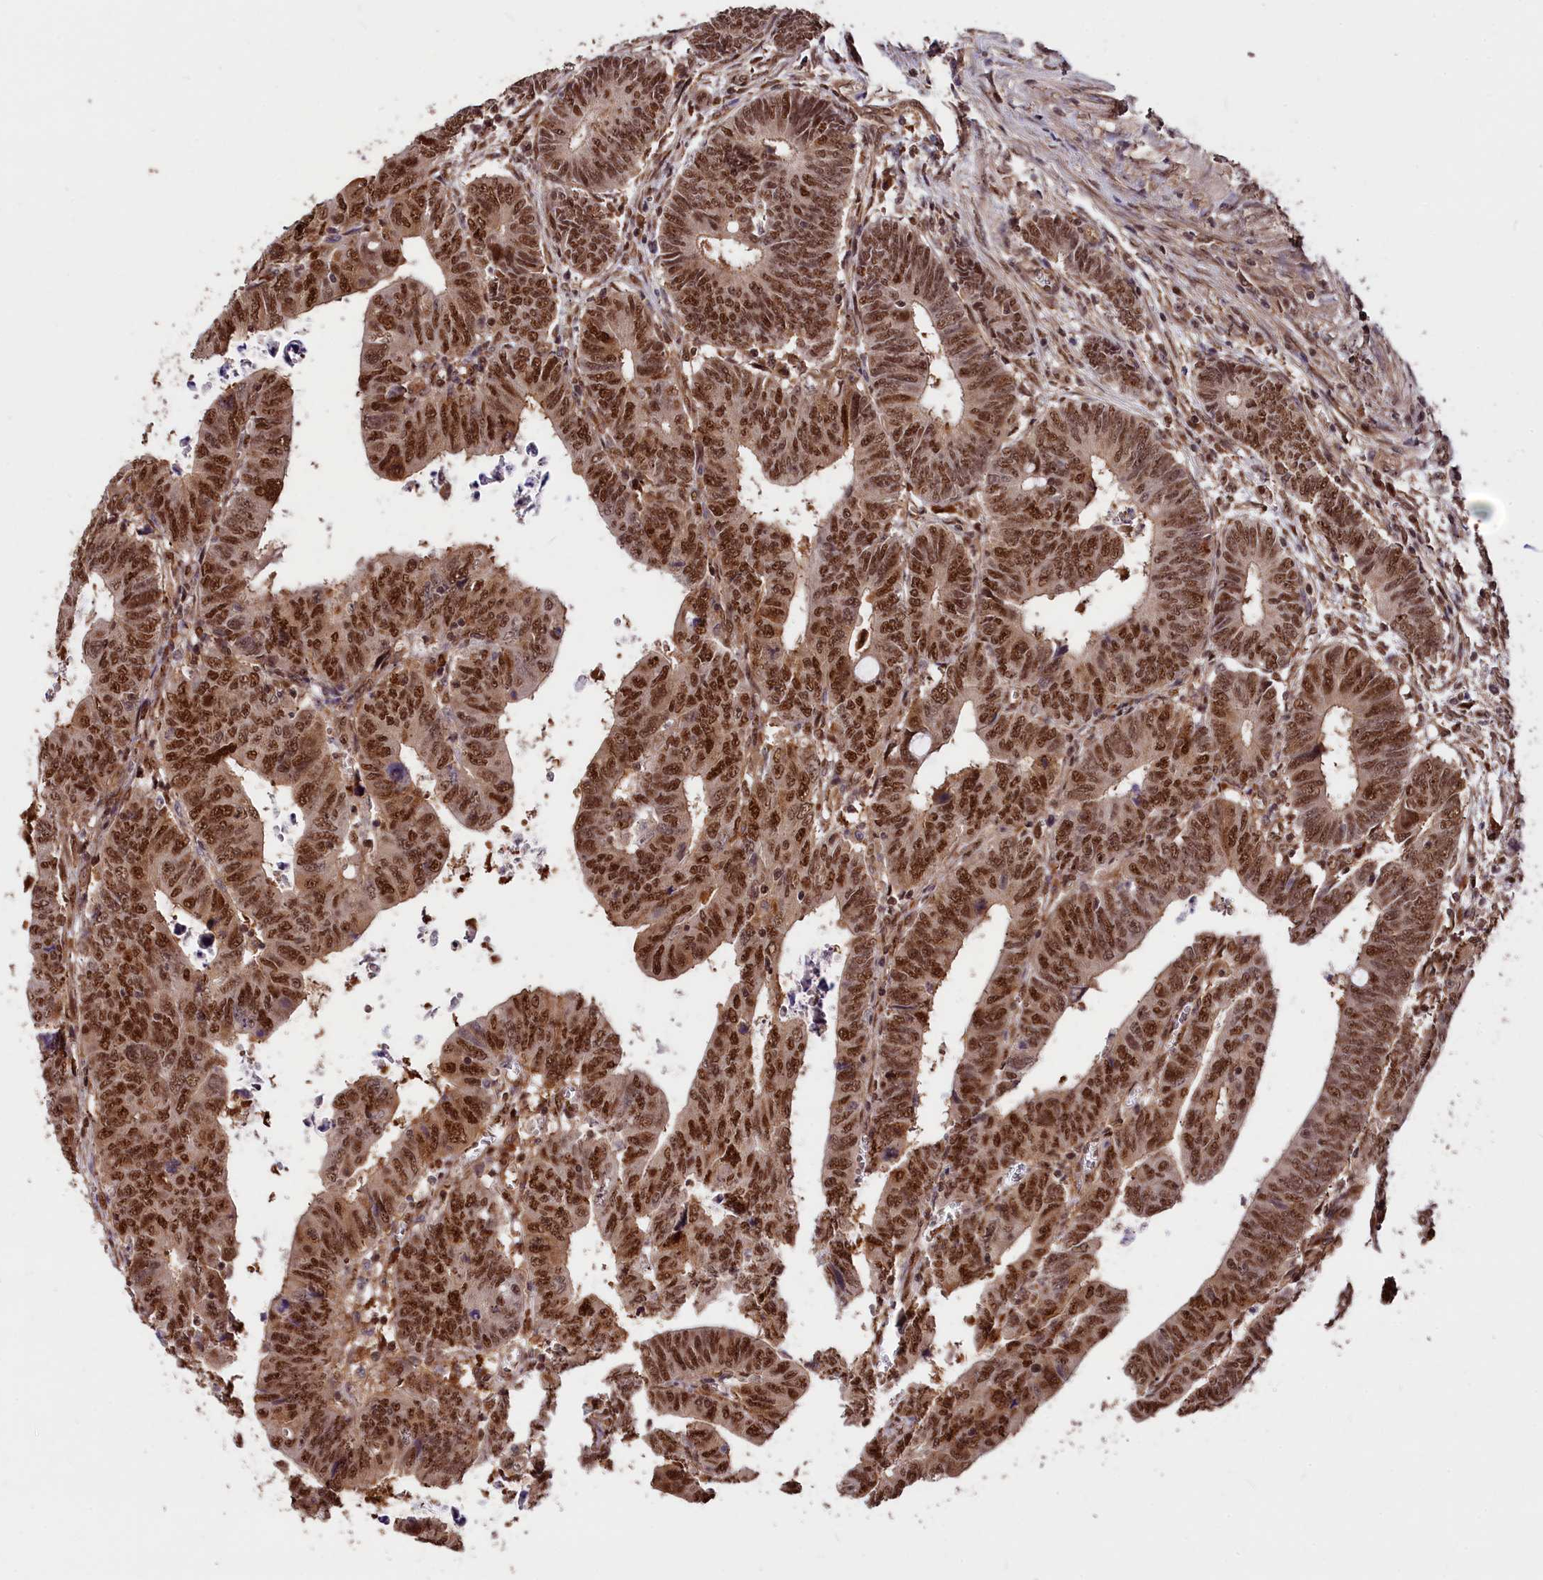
{"staining": {"intensity": "moderate", "quantity": ">75%", "location": "nuclear"}, "tissue": "colorectal cancer", "cell_type": "Tumor cells", "image_type": "cancer", "snomed": [{"axis": "morphology", "description": "Normal tissue, NOS"}, {"axis": "morphology", "description": "Adenocarcinoma, NOS"}, {"axis": "topography", "description": "Rectum"}], "caption": "There is medium levels of moderate nuclear expression in tumor cells of colorectal cancer, as demonstrated by immunohistochemical staining (brown color).", "gene": "ADRM1", "patient": {"sex": "female", "age": 65}}